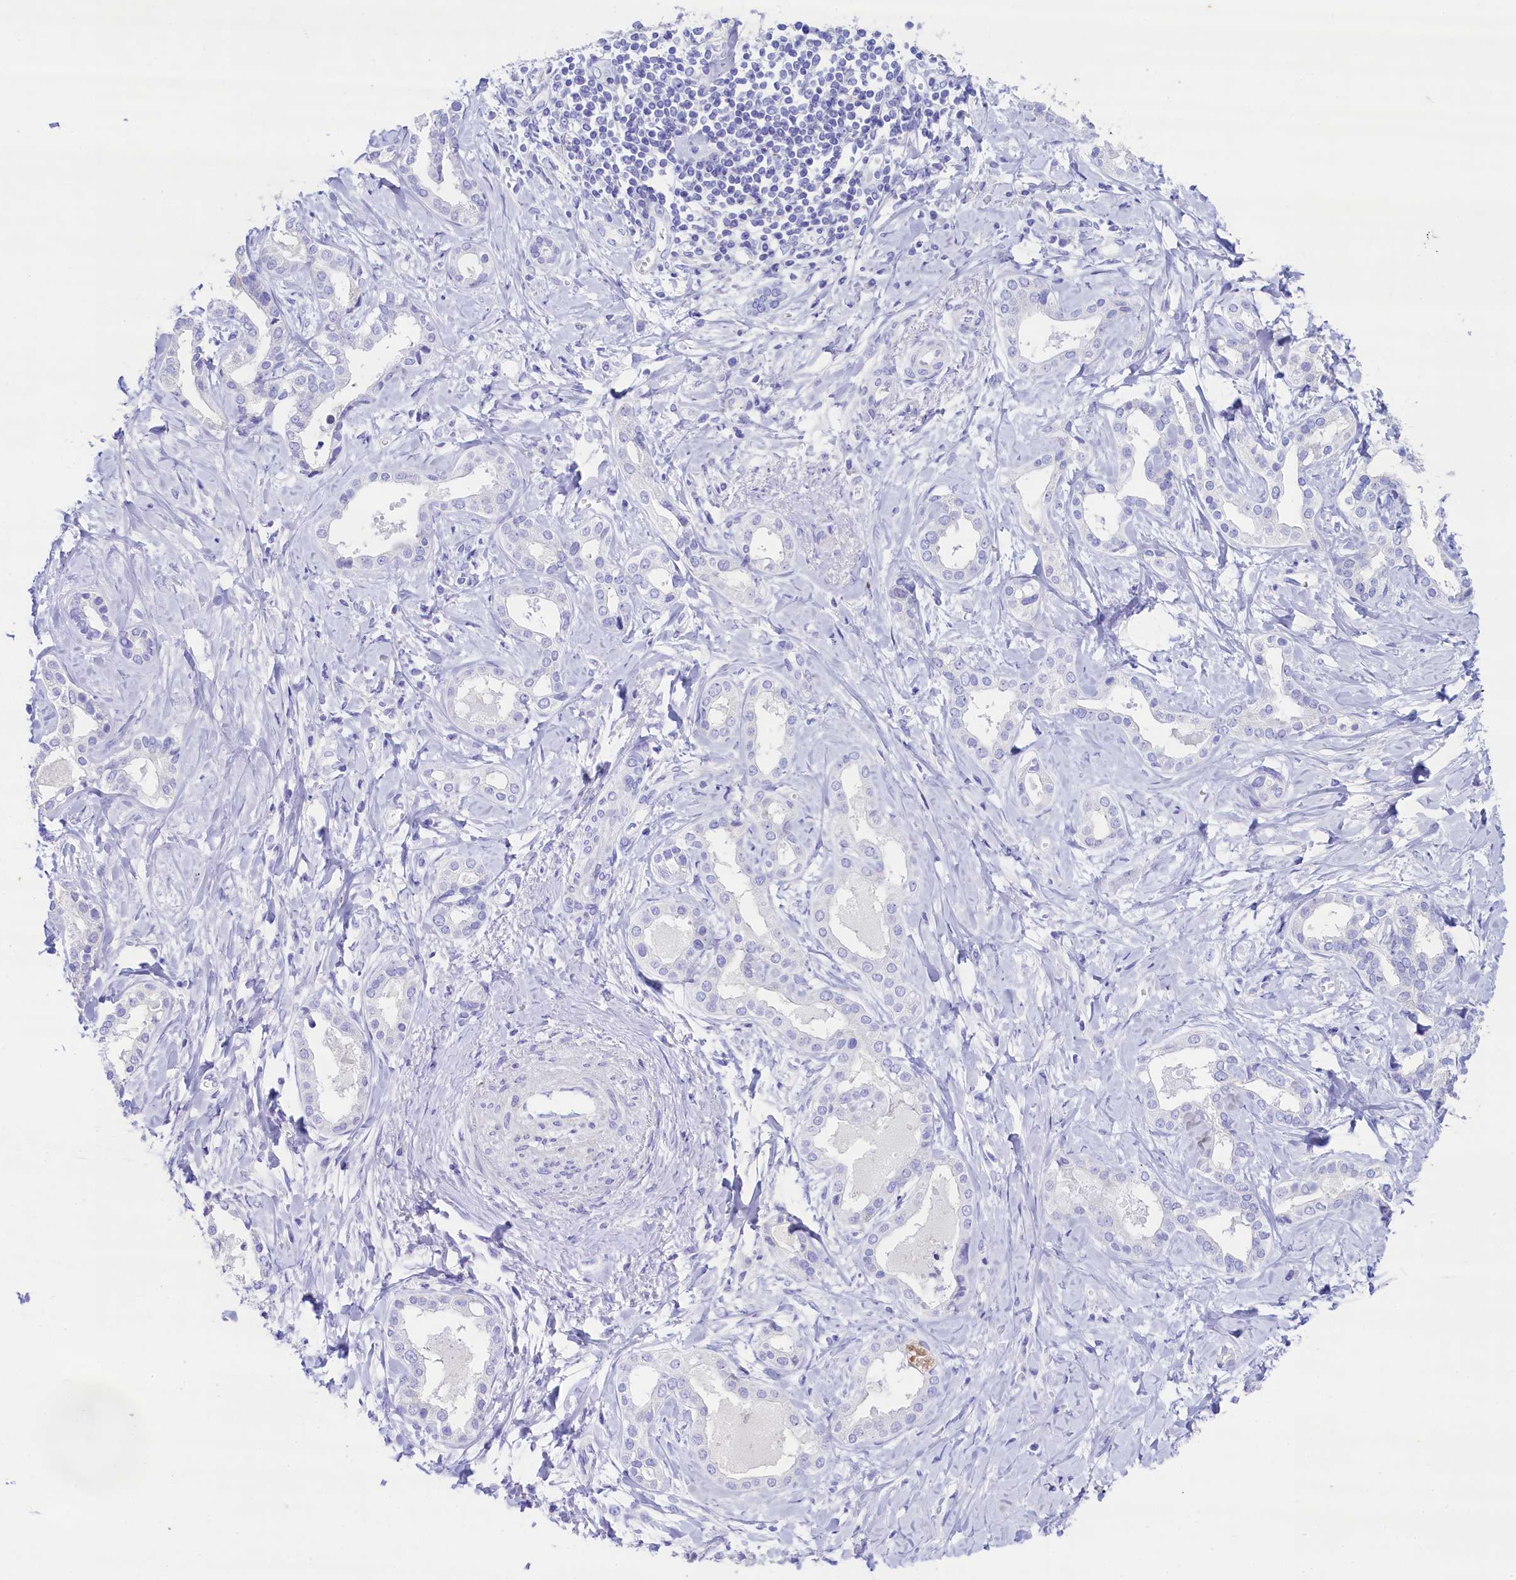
{"staining": {"intensity": "negative", "quantity": "none", "location": "none"}, "tissue": "liver cancer", "cell_type": "Tumor cells", "image_type": "cancer", "snomed": [{"axis": "morphology", "description": "Cholangiocarcinoma"}, {"axis": "topography", "description": "Liver"}], "caption": "Immunohistochemical staining of cholangiocarcinoma (liver) demonstrates no significant staining in tumor cells.", "gene": "RBP3", "patient": {"sex": "female", "age": 77}}